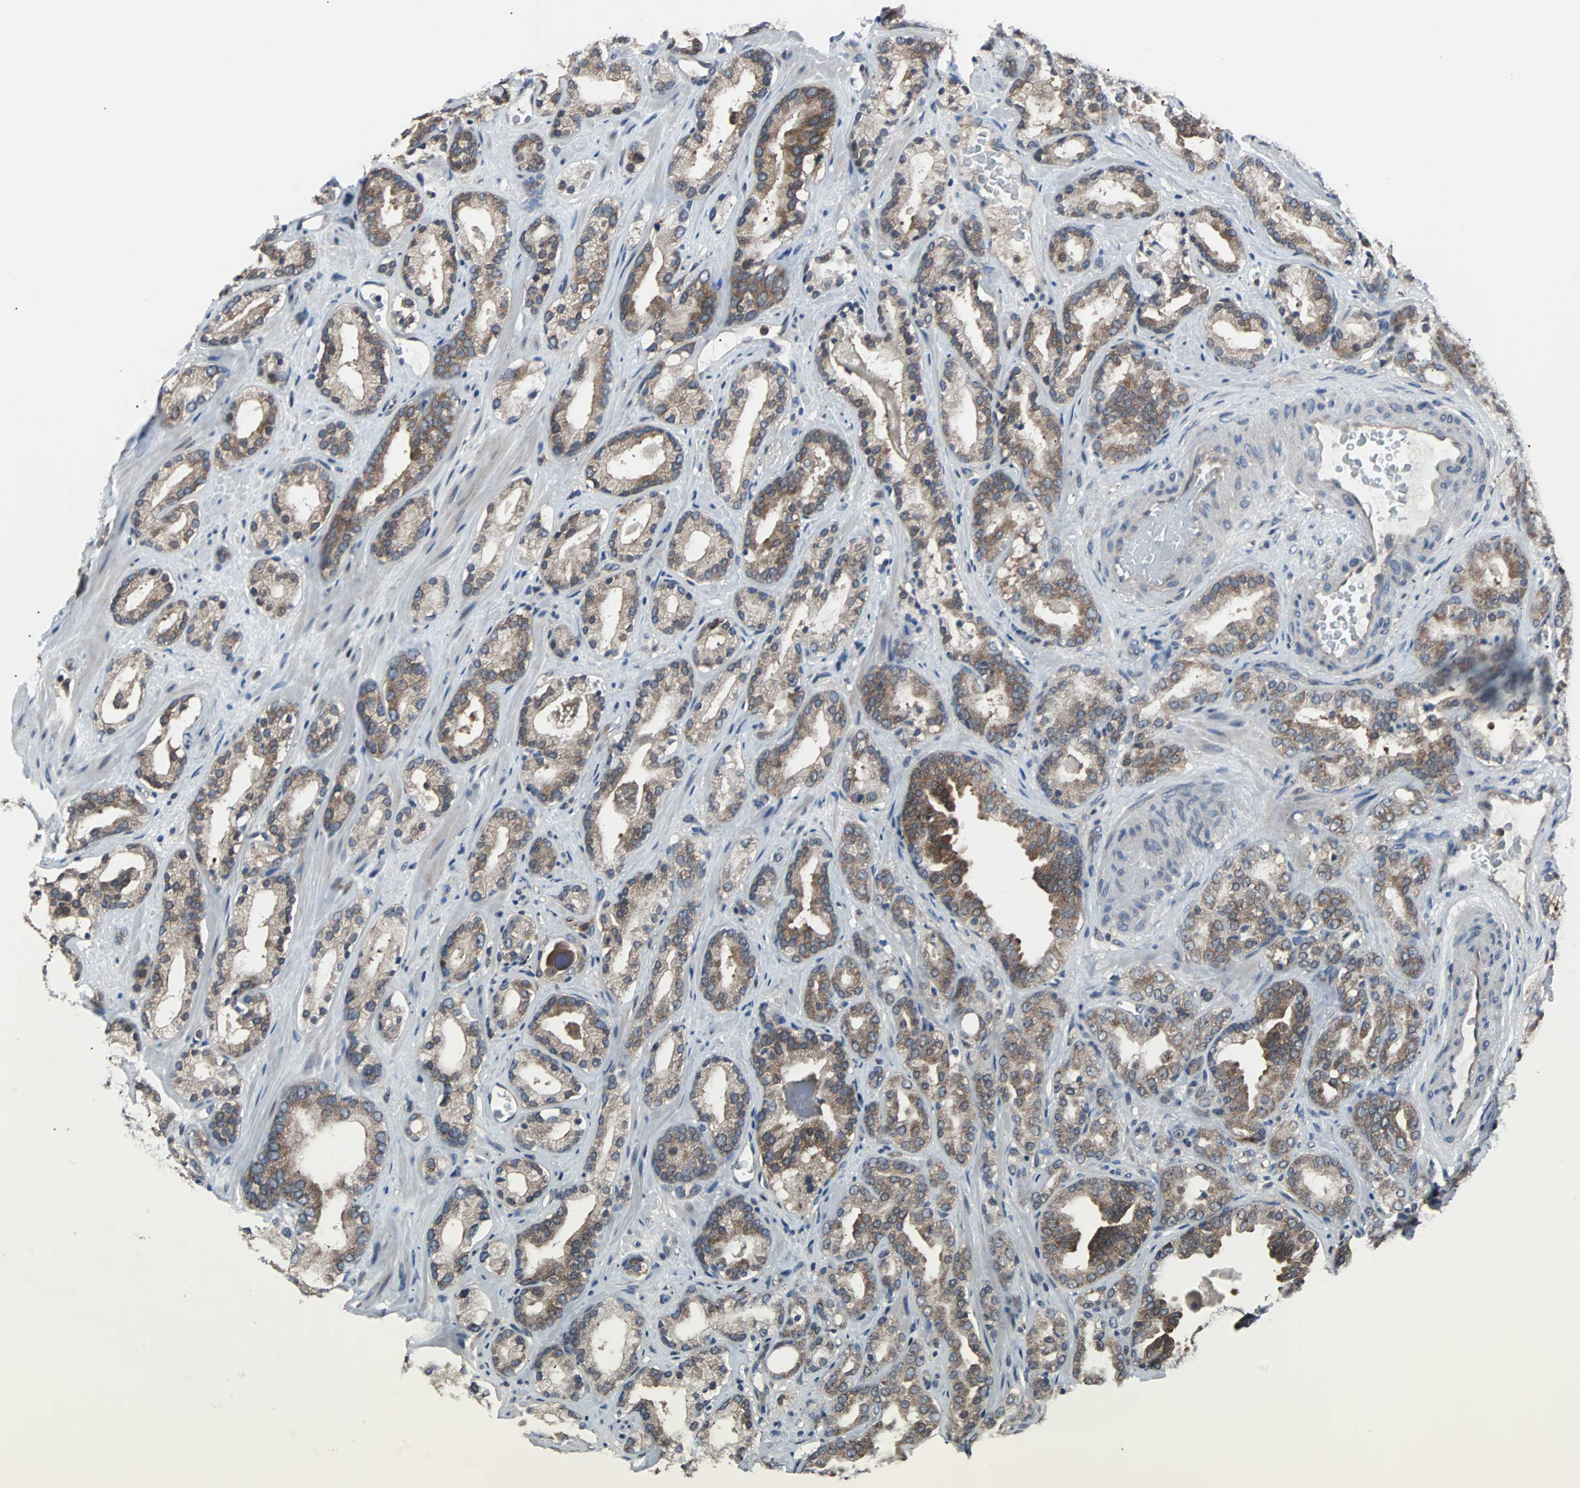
{"staining": {"intensity": "moderate", "quantity": ">75%", "location": "cytoplasmic/membranous"}, "tissue": "prostate cancer", "cell_type": "Tumor cells", "image_type": "cancer", "snomed": [{"axis": "morphology", "description": "Adenocarcinoma, Low grade"}, {"axis": "topography", "description": "Prostate"}], "caption": "DAB immunohistochemical staining of low-grade adenocarcinoma (prostate) demonstrates moderate cytoplasmic/membranous protein positivity in approximately >75% of tumor cells.", "gene": "PAK1", "patient": {"sex": "male", "age": 63}}